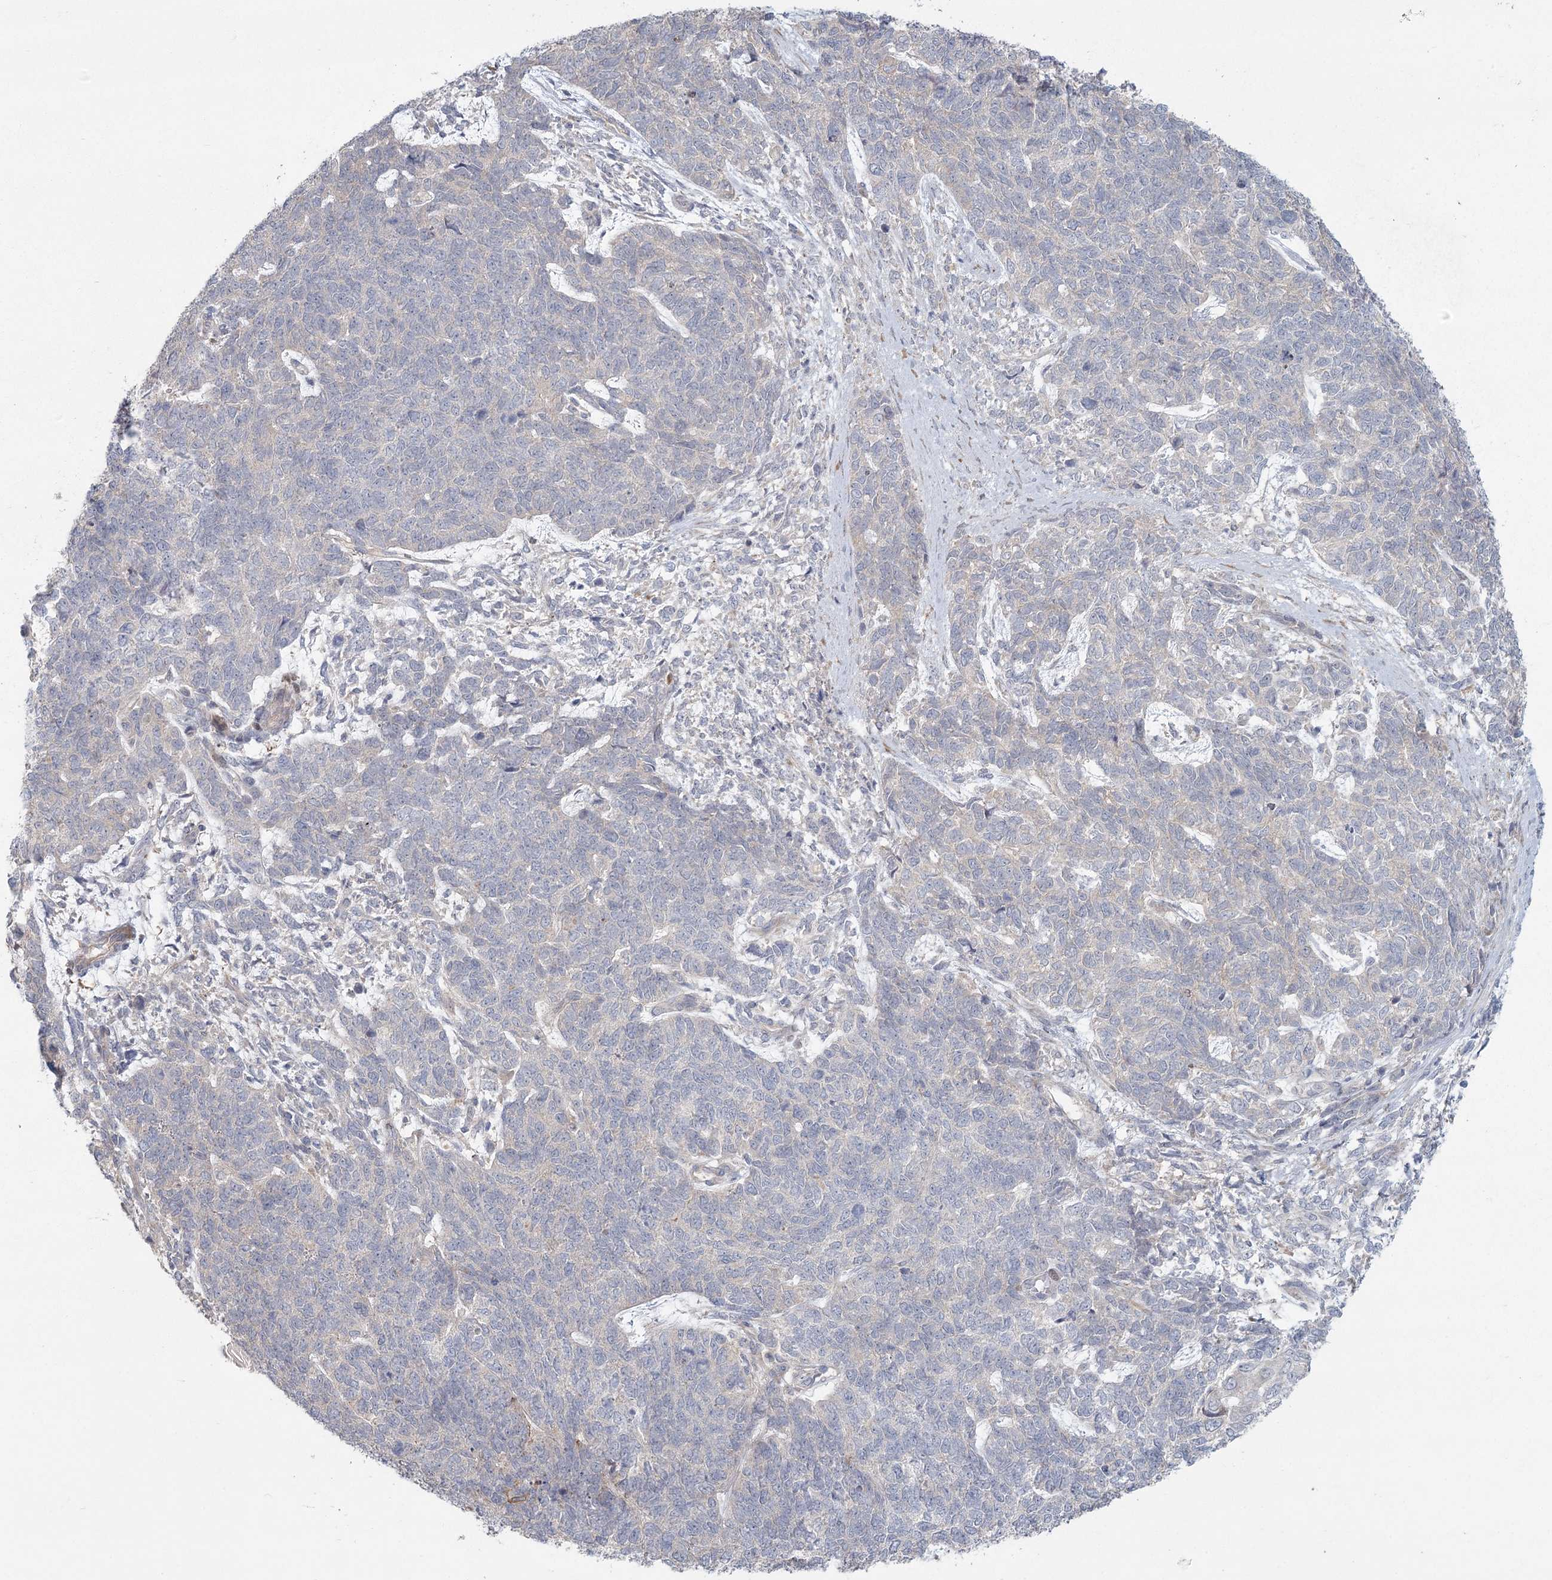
{"staining": {"intensity": "negative", "quantity": "none", "location": "none"}, "tissue": "cervical cancer", "cell_type": "Tumor cells", "image_type": "cancer", "snomed": [{"axis": "morphology", "description": "Squamous cell carcinoma, NOS"}, {"axis": "topography", "description": "Cervix"}], "caption": "DAB immunohistochemical staining of cervical cancer shows no significant expression in tumor cells.", "gene": "FAM110C", "patient": {"sex": "female", "age": 63}}